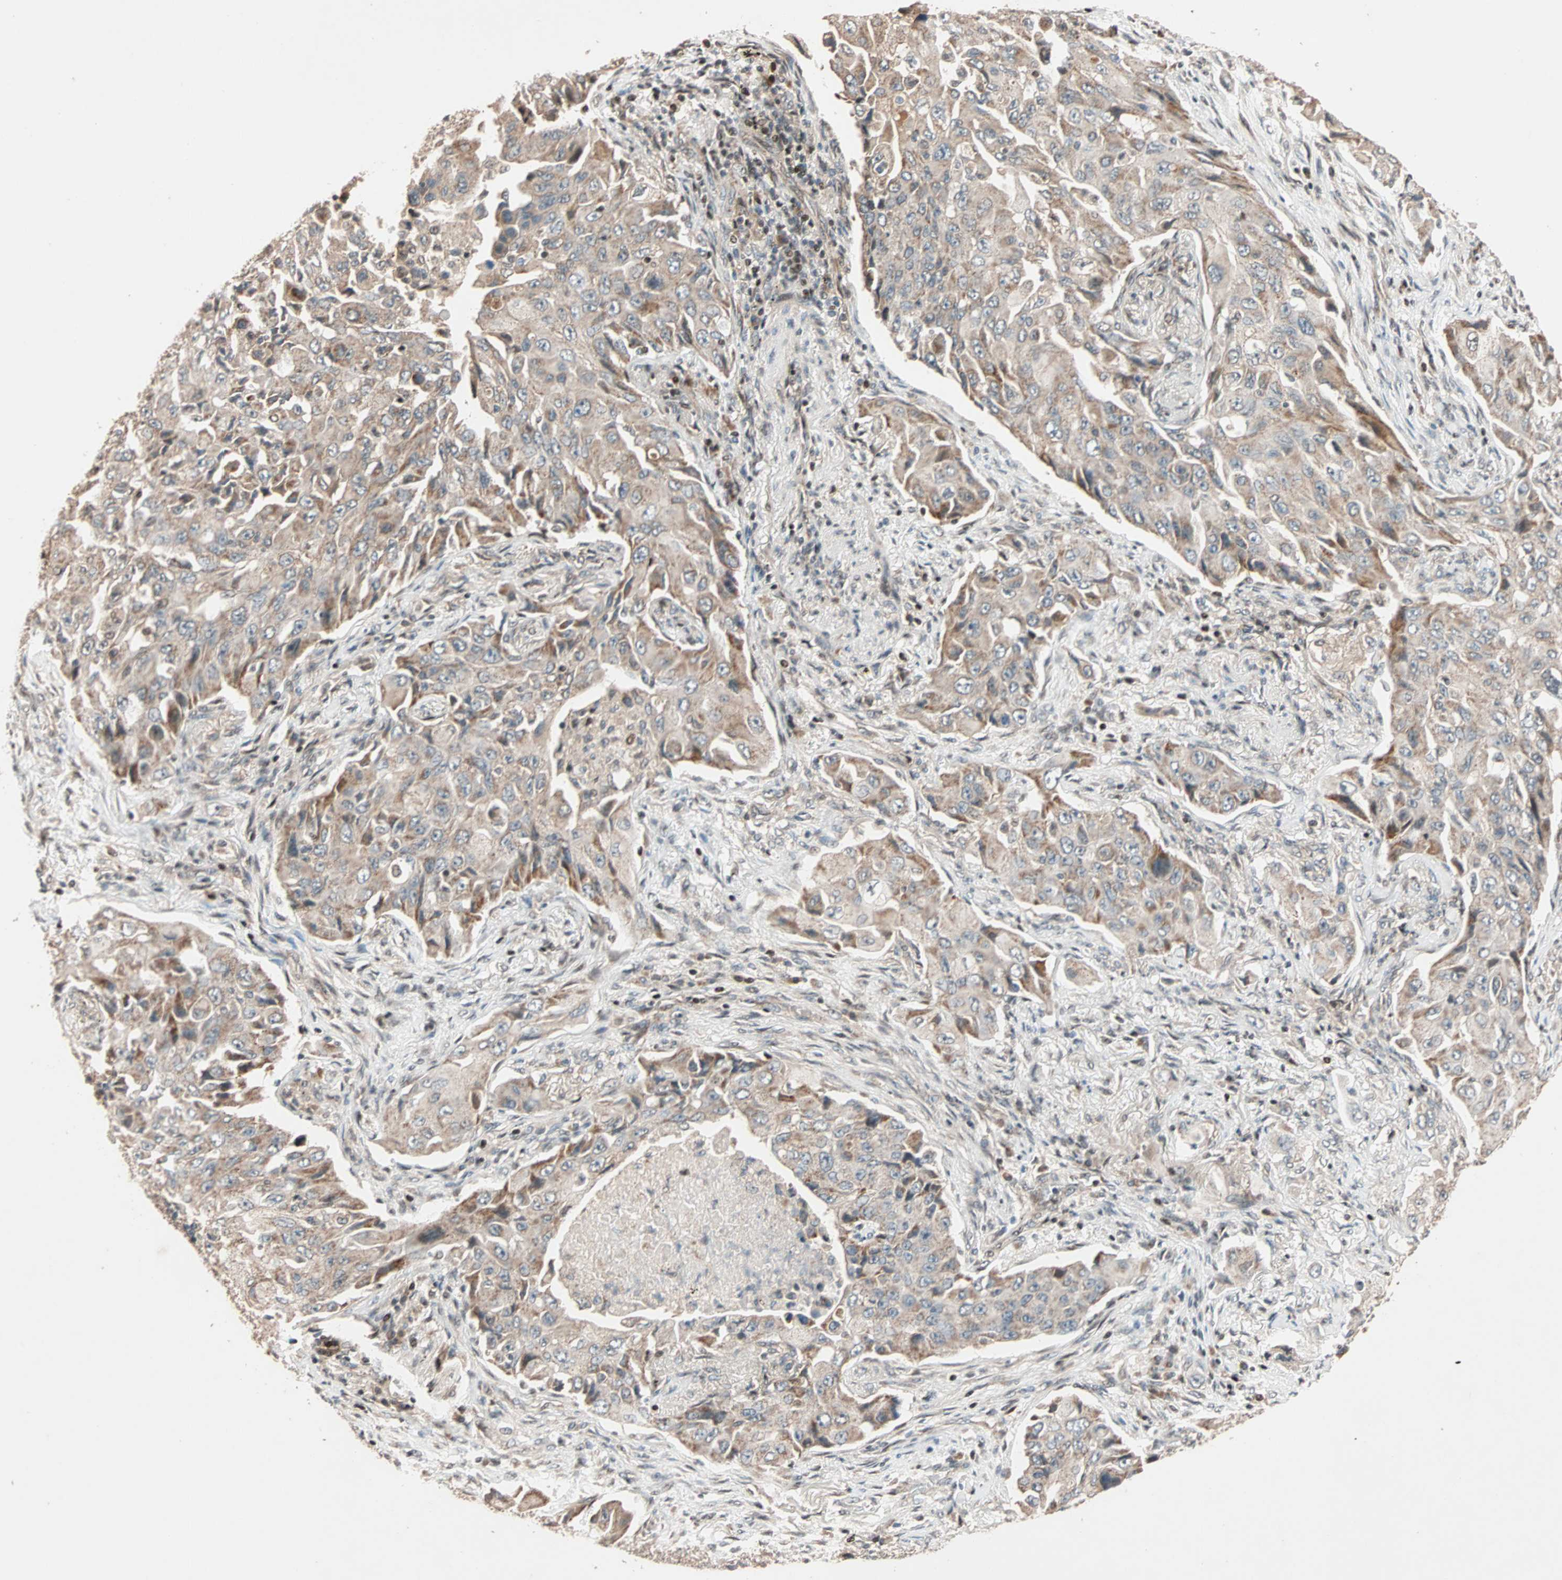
{"staining": {"intensity": "moderate", "quantity": ">75%", "location": "cytoplasmic/membranous"}, "tissue": "lung cancer", "cell_type": "Tumor cells", "image_type": "cancer", "snomed": [{"axis": "morphology", "description": "Adenocarcinoma, NOS"}, {"axis": "topography", "description": "Lung"}], "caption": "Moderate cytoplasmic/membranous protein expression is appreciated in about >75% of tumor cells in lung adenocarcinoma. The protein is stained brown, and the nuclei are stained in blue (DAB (3,3'-diaminobenzidine) IHC with brightfield microscopy, high magnification).", "gene": "HECW1", "patient": {"sex": "female", "age": 65}}